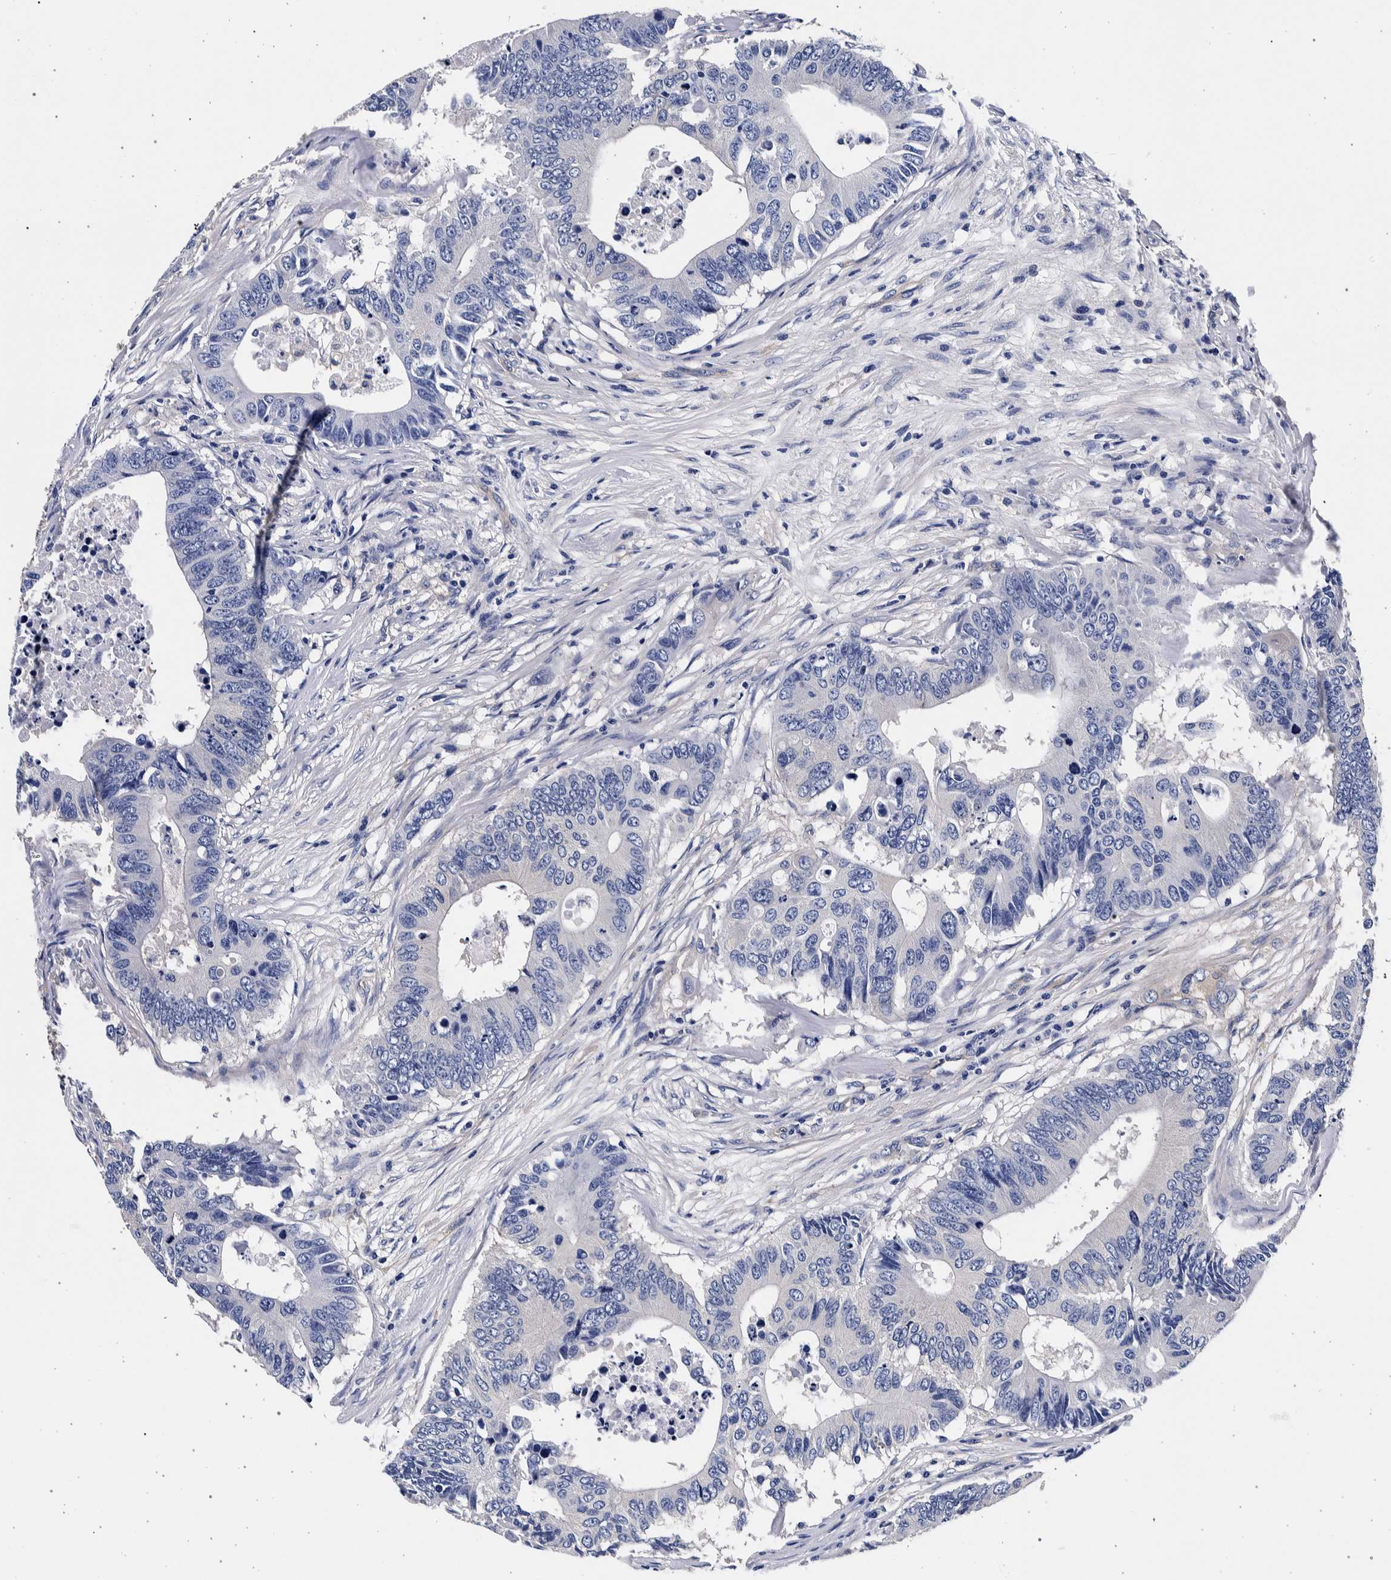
{"staining": {"intensity": "negative", "quantity": "none", "location": "none"}, "tissue": "colorectal cancer", "cell_type": "Tumor cells", "image_type": "cancer", "snomed": [{"axis": "morphology", "description": "Adenocarcinoma, NOS"}, {"axis": "topography", "description": "Colon"}], "caption": "Histopathology image shows no protein positivity in tumor cells of colorectal adenocarcinoma tissue.", "gene": "NIBAN2", "patient": {"sex": "male", "age": 71}}